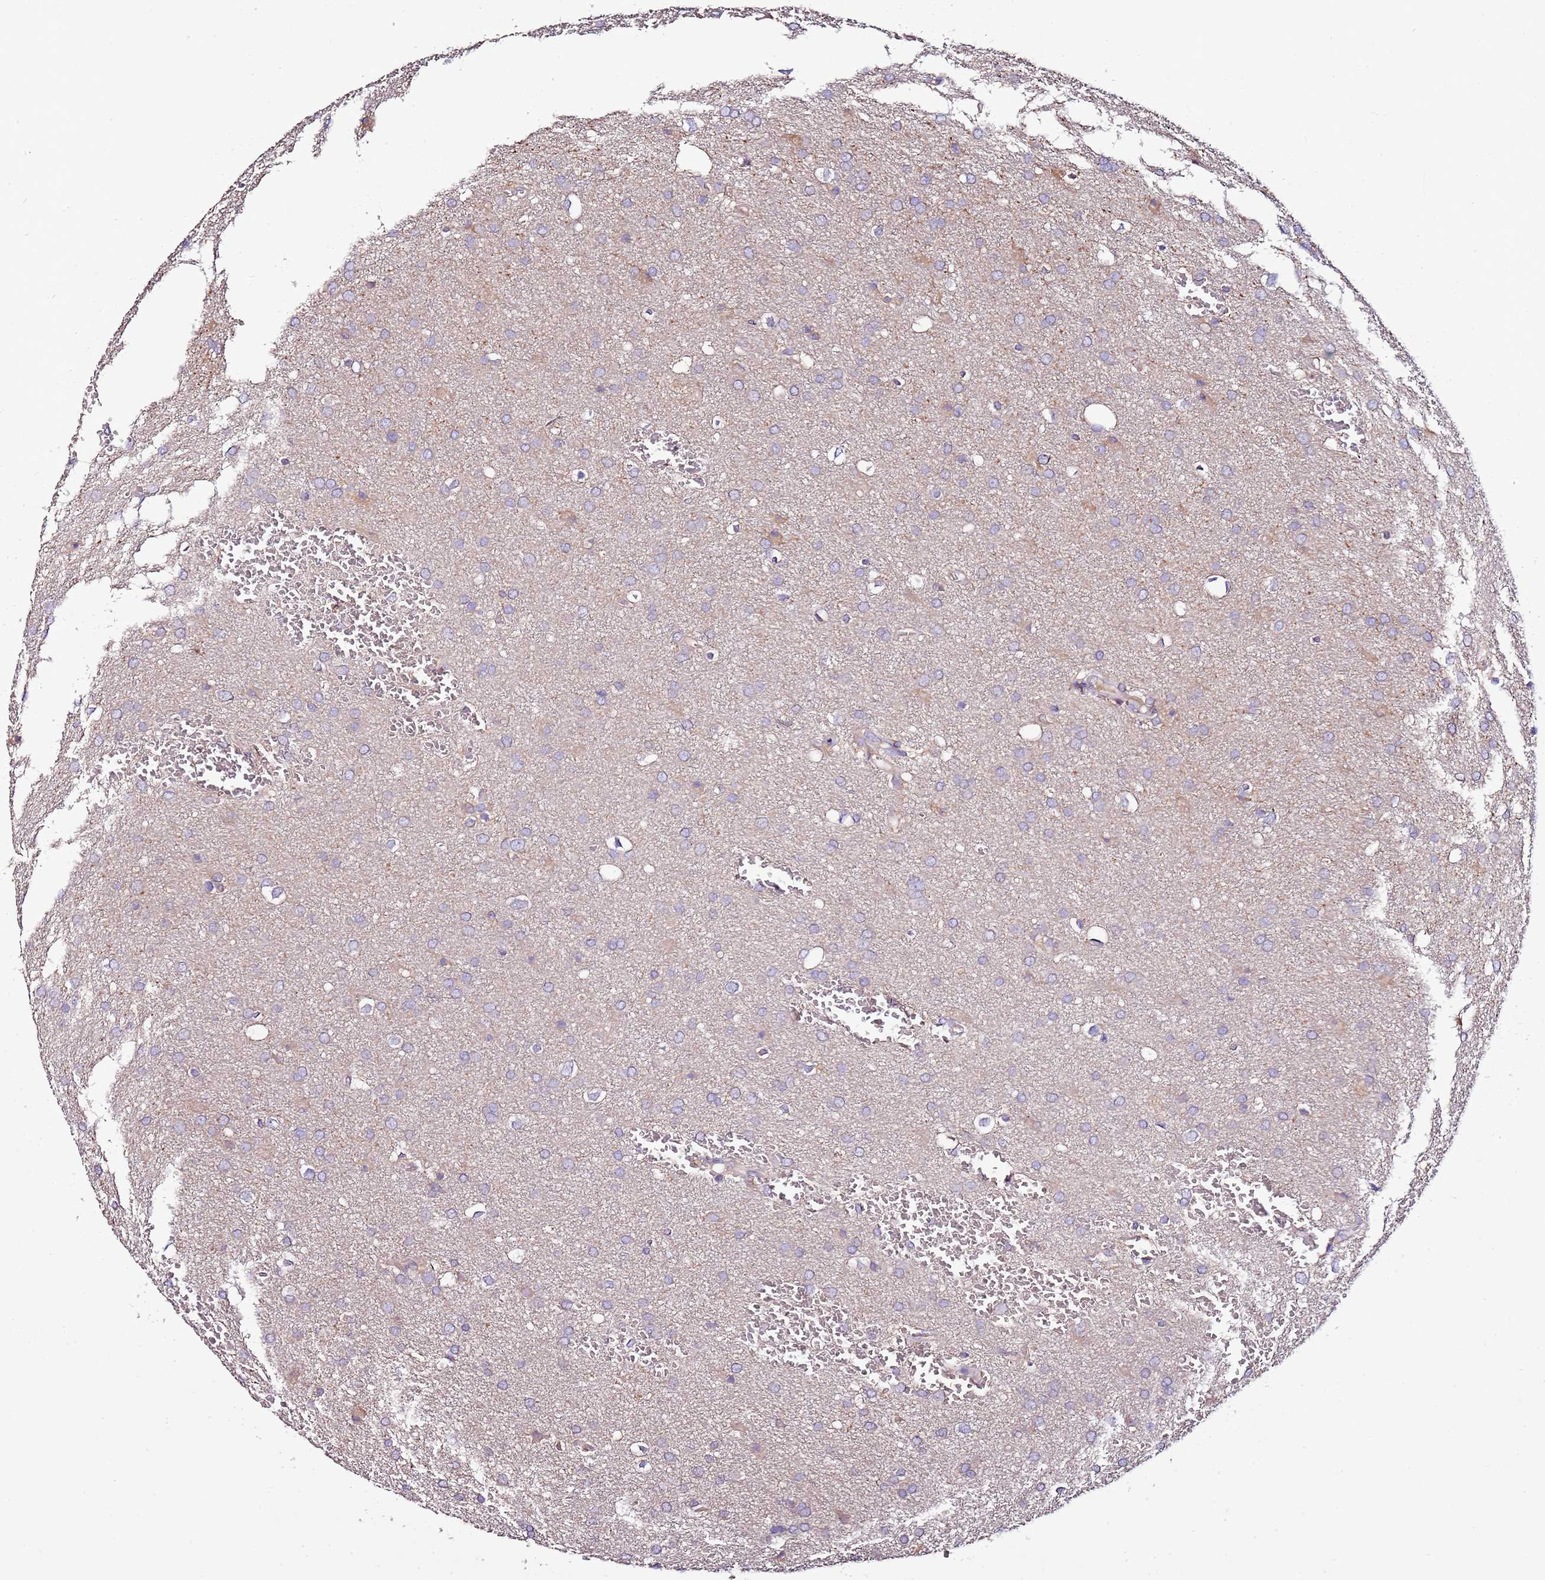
{"staining": {"intensity": "negative", "quantity": "none", "location": "none"}, "tissue": "glioma", "cell_type": "Tumor cells", "image_type": "cancer", "snomed": [{"axis": "morphology", "description": "Glioma, malignant, Low grade"}, {"axis": "topography", "description": "Brain"}], "caption": "The immunohistochemistry micrograph has no significant positivity in tumor cells of glioma tissue.", "gene": "IGIP", "patient": {"sex": "female", "age": 32}}